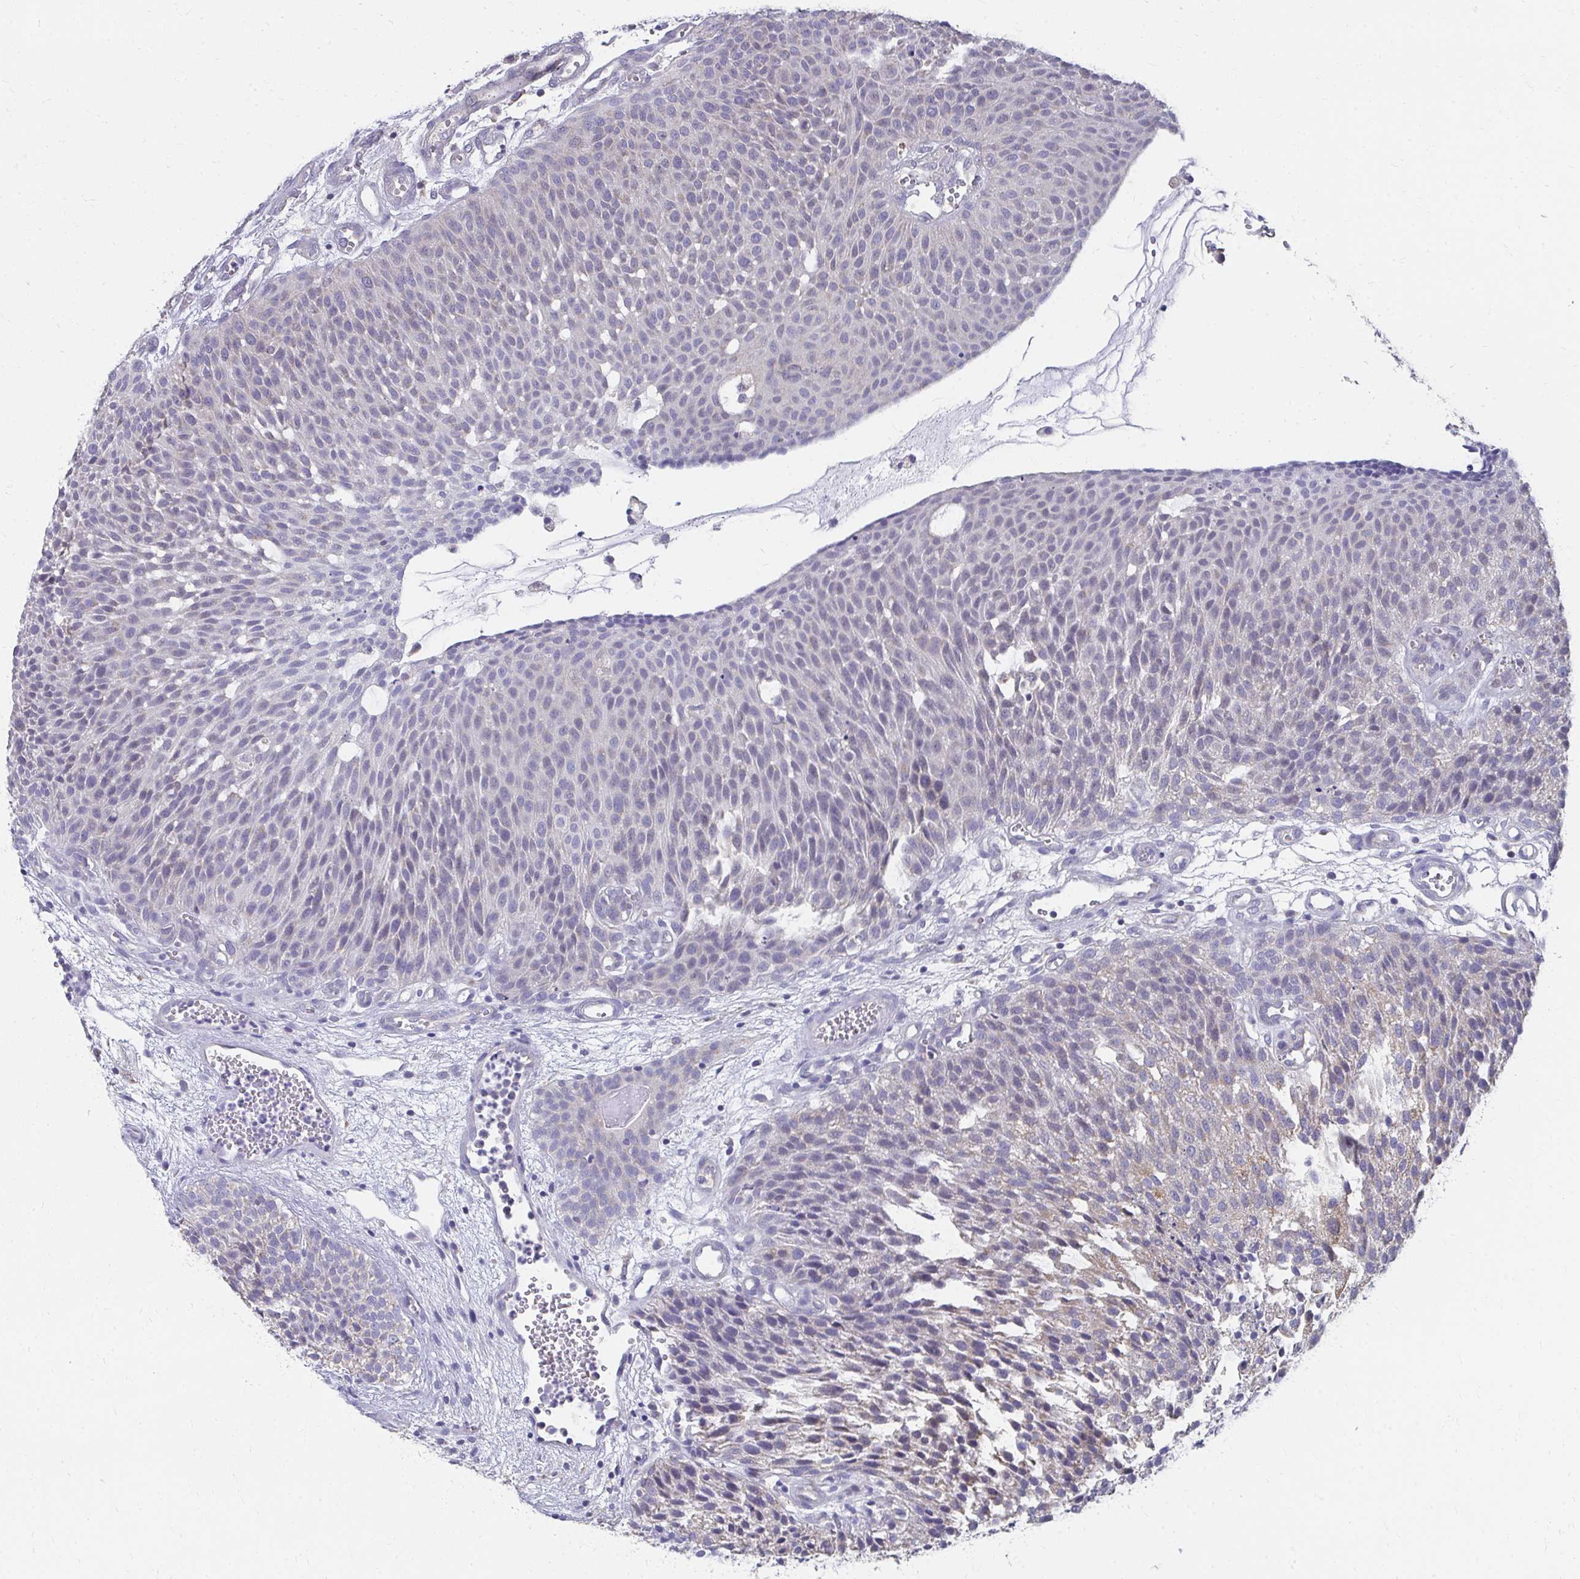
{"staining": {"intensity": "negative", "quantity": "none", "location": "none"}, "tissue": "urothelial cancer", "cell_type": "Tumor cells", "image_type": "cancer", "snomed": [{"axis": "morphology", "description": "Urothelial carcinoma, NOS"}, {"axis": "topography", "description": "Urinary bladder"}], "caption": "Tumor cells show no significant expression in transitional cell carcinoma. Nuclei are stained in blue.", "gene": "TMPRSS2", "patient": {"sex": "male", "age": 84}}